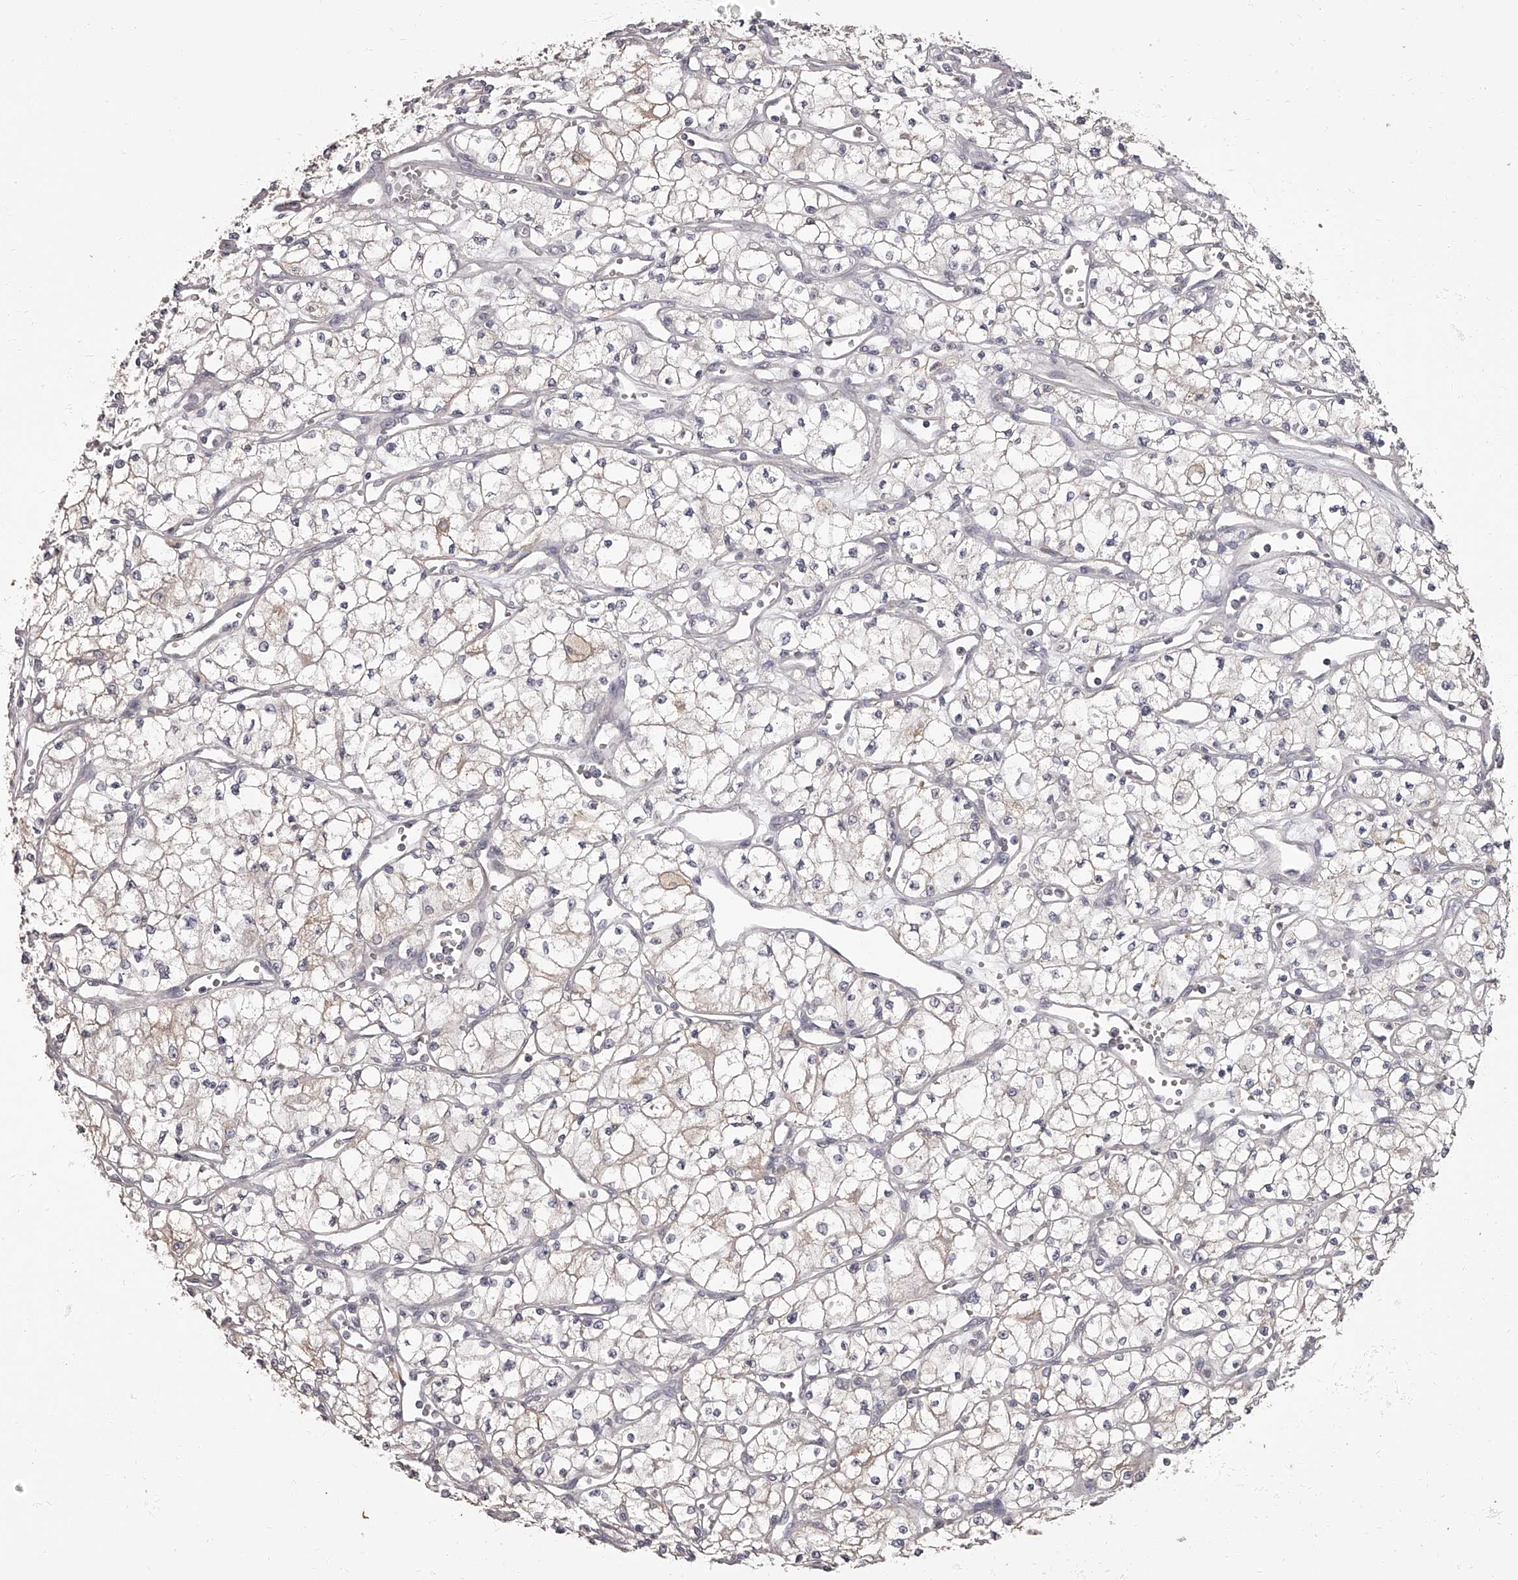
{"staining": {"intensity": "weak", "quantity": "<25%", "location": "cytoplasmic/membranous"}, "tissue": "renal cancer", "cell_type": "Tumor cells", "image_type": "cancer", "snomed": [{"axis": "morphology", "description": "Adenocarcinoma, NOS"}, {"axis": "topography", "description": "Kidney"}], "caption": "The IHC image has no significant staining in tumor cells of renal cancer (adenocarcinoma) tissue.", "gene": "APEH", "patient": {"sex": "male", "age": 59}}